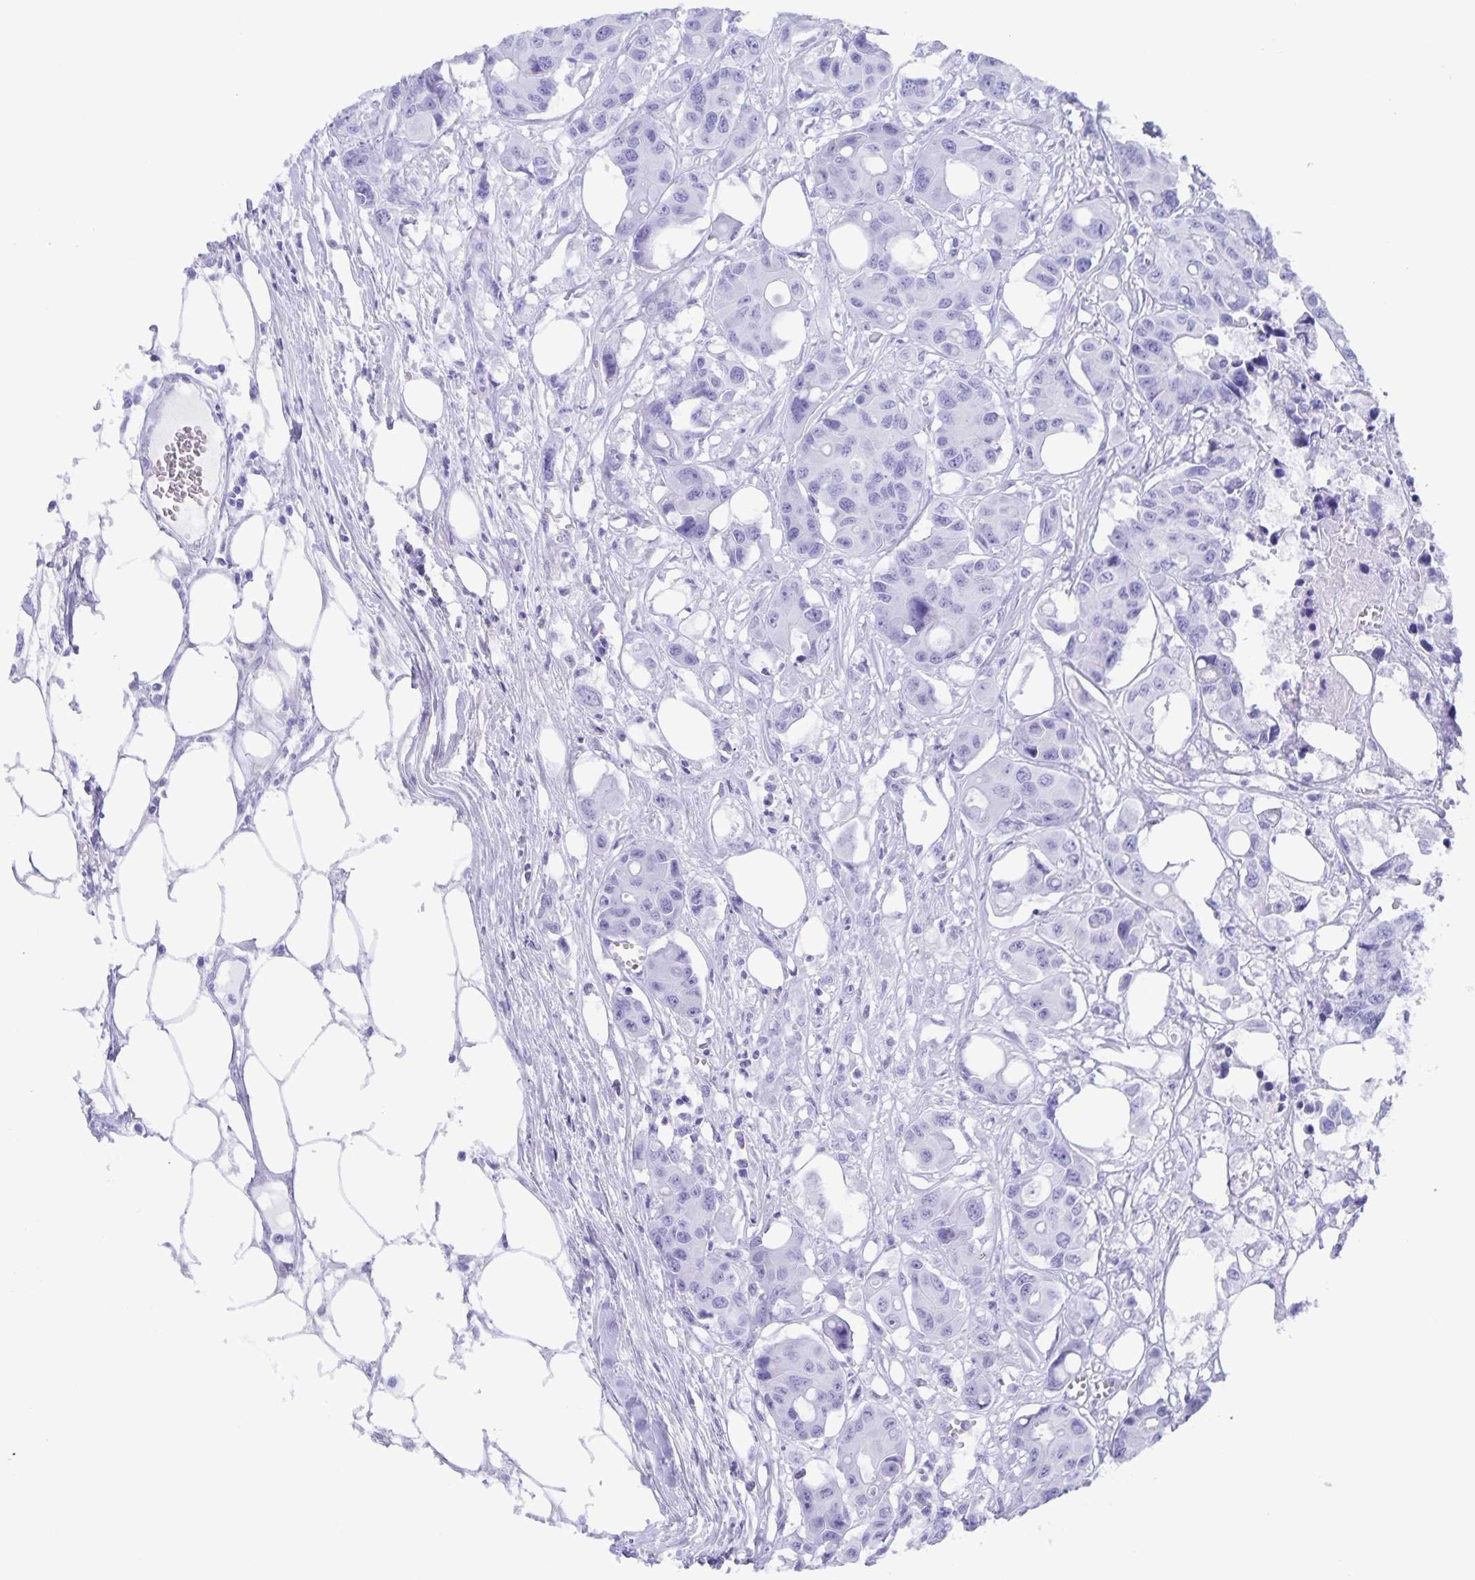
{"staining": {"intensity": "negative", "quantity": "none", "location": "none"}, "tissue": "colorectal cancer", "cell_type": "Tumor cells", "image_type": "cancer", "snomed": [{"axis": "morphology", "description": "Adenocarcinoma, NOS"}, {"axis": "topography", "description": "Colon"}], "caption": "Protein analysis of adenocarcinoma (colorectal) shows no significant positivity in tumor cells.", "gene": "AQP4", "patient": {"sex": "male", "age": 77}}